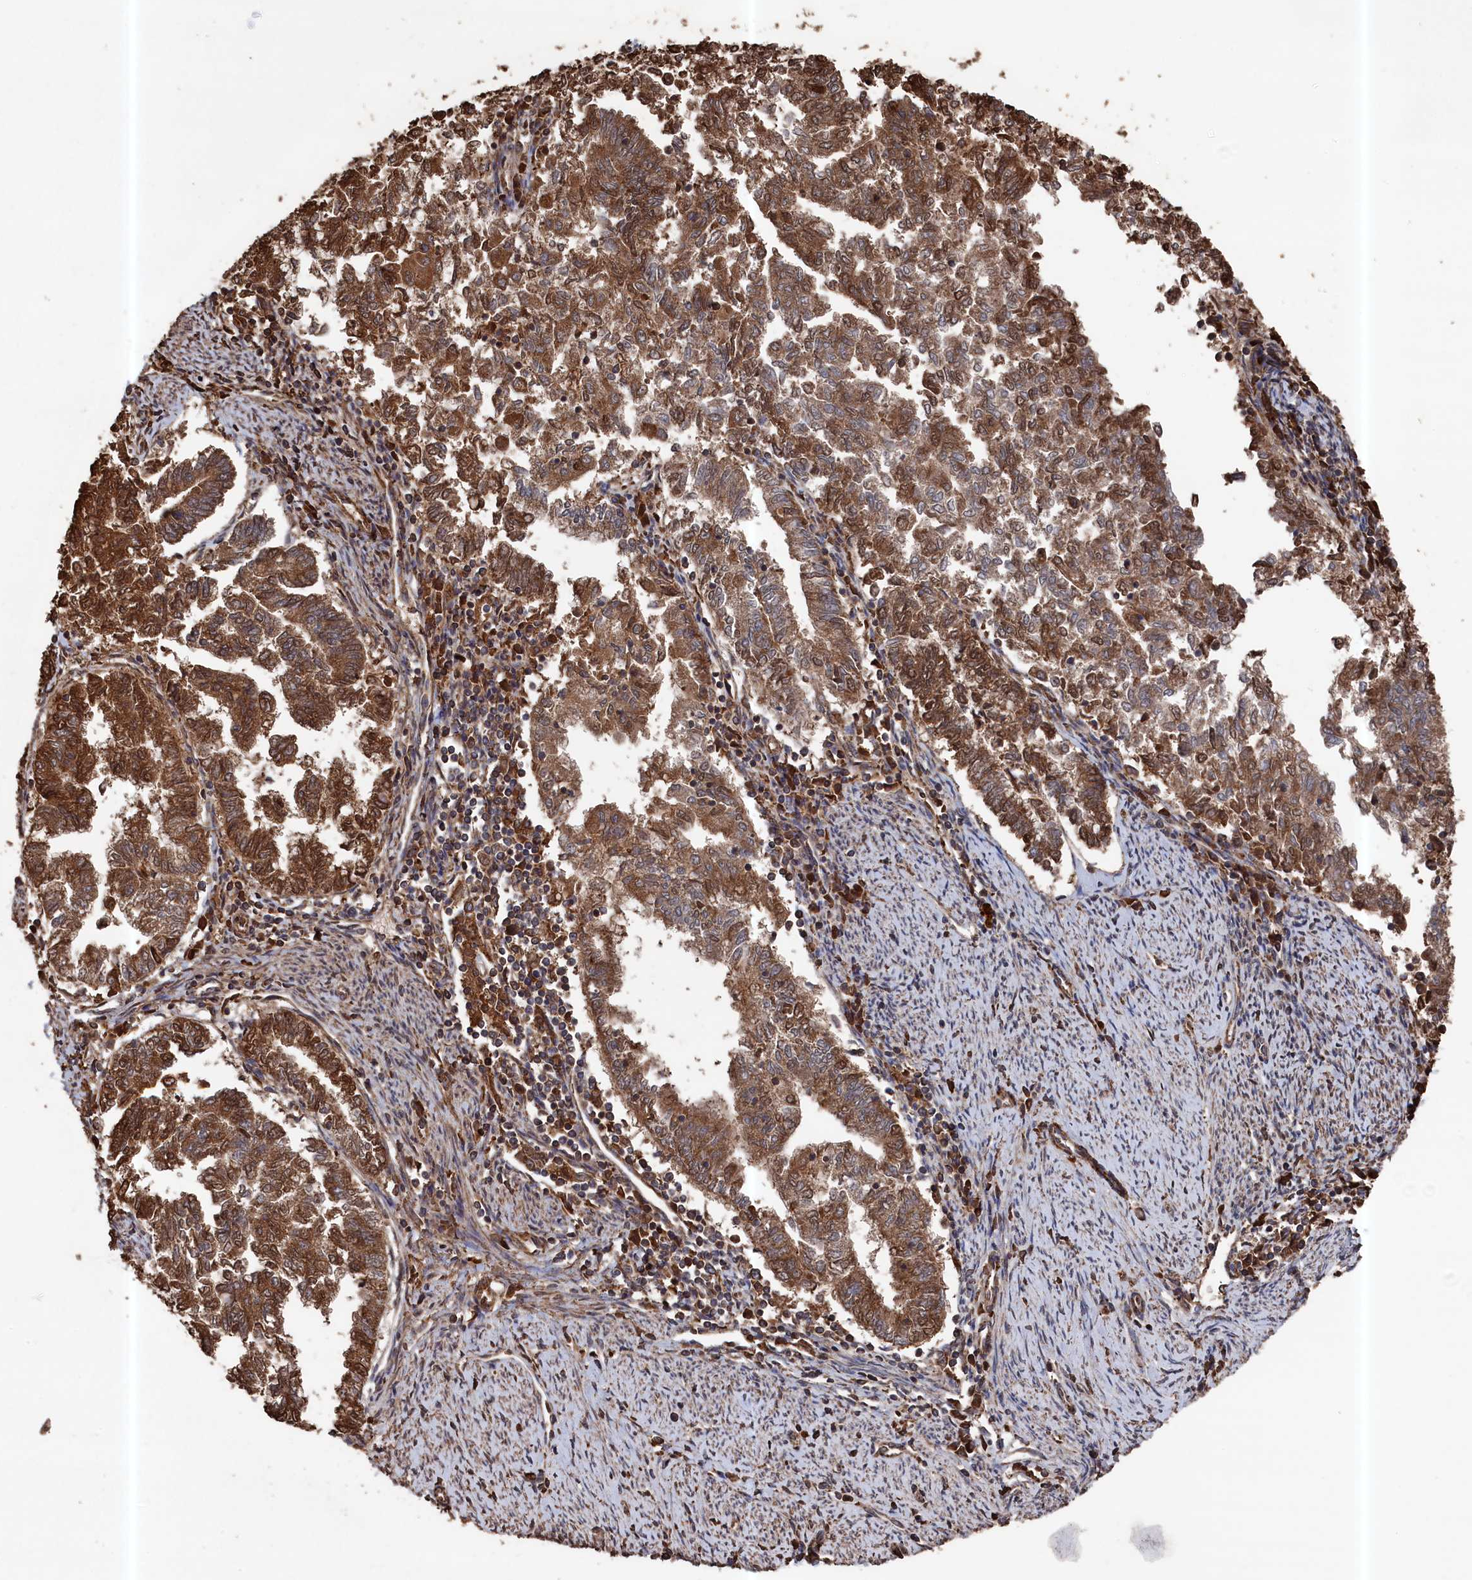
{"staining": {"intensity": "moderate", "quantity": ">75%", "location": "cytoplasmic/membranous"}, "tissue": "endometrial cancer", "cell_type": "Tumor cells", "image_type": "cancer", "snomed": [{"axis": "morphology", "description": "Adenocarcinoma, NOS"}, {"axis": "topography", "description": "Endometrium"}], "caption": "Immunohistochemistry (DAB (3,3'-diaminobenzidine)) staining of human endometrial cancer displays moderate cytoplasmic/membranous protein staining in about >75% of tumor cells.", "gene": "SNX33", "patient": {"sex": "female", "age": 79}}